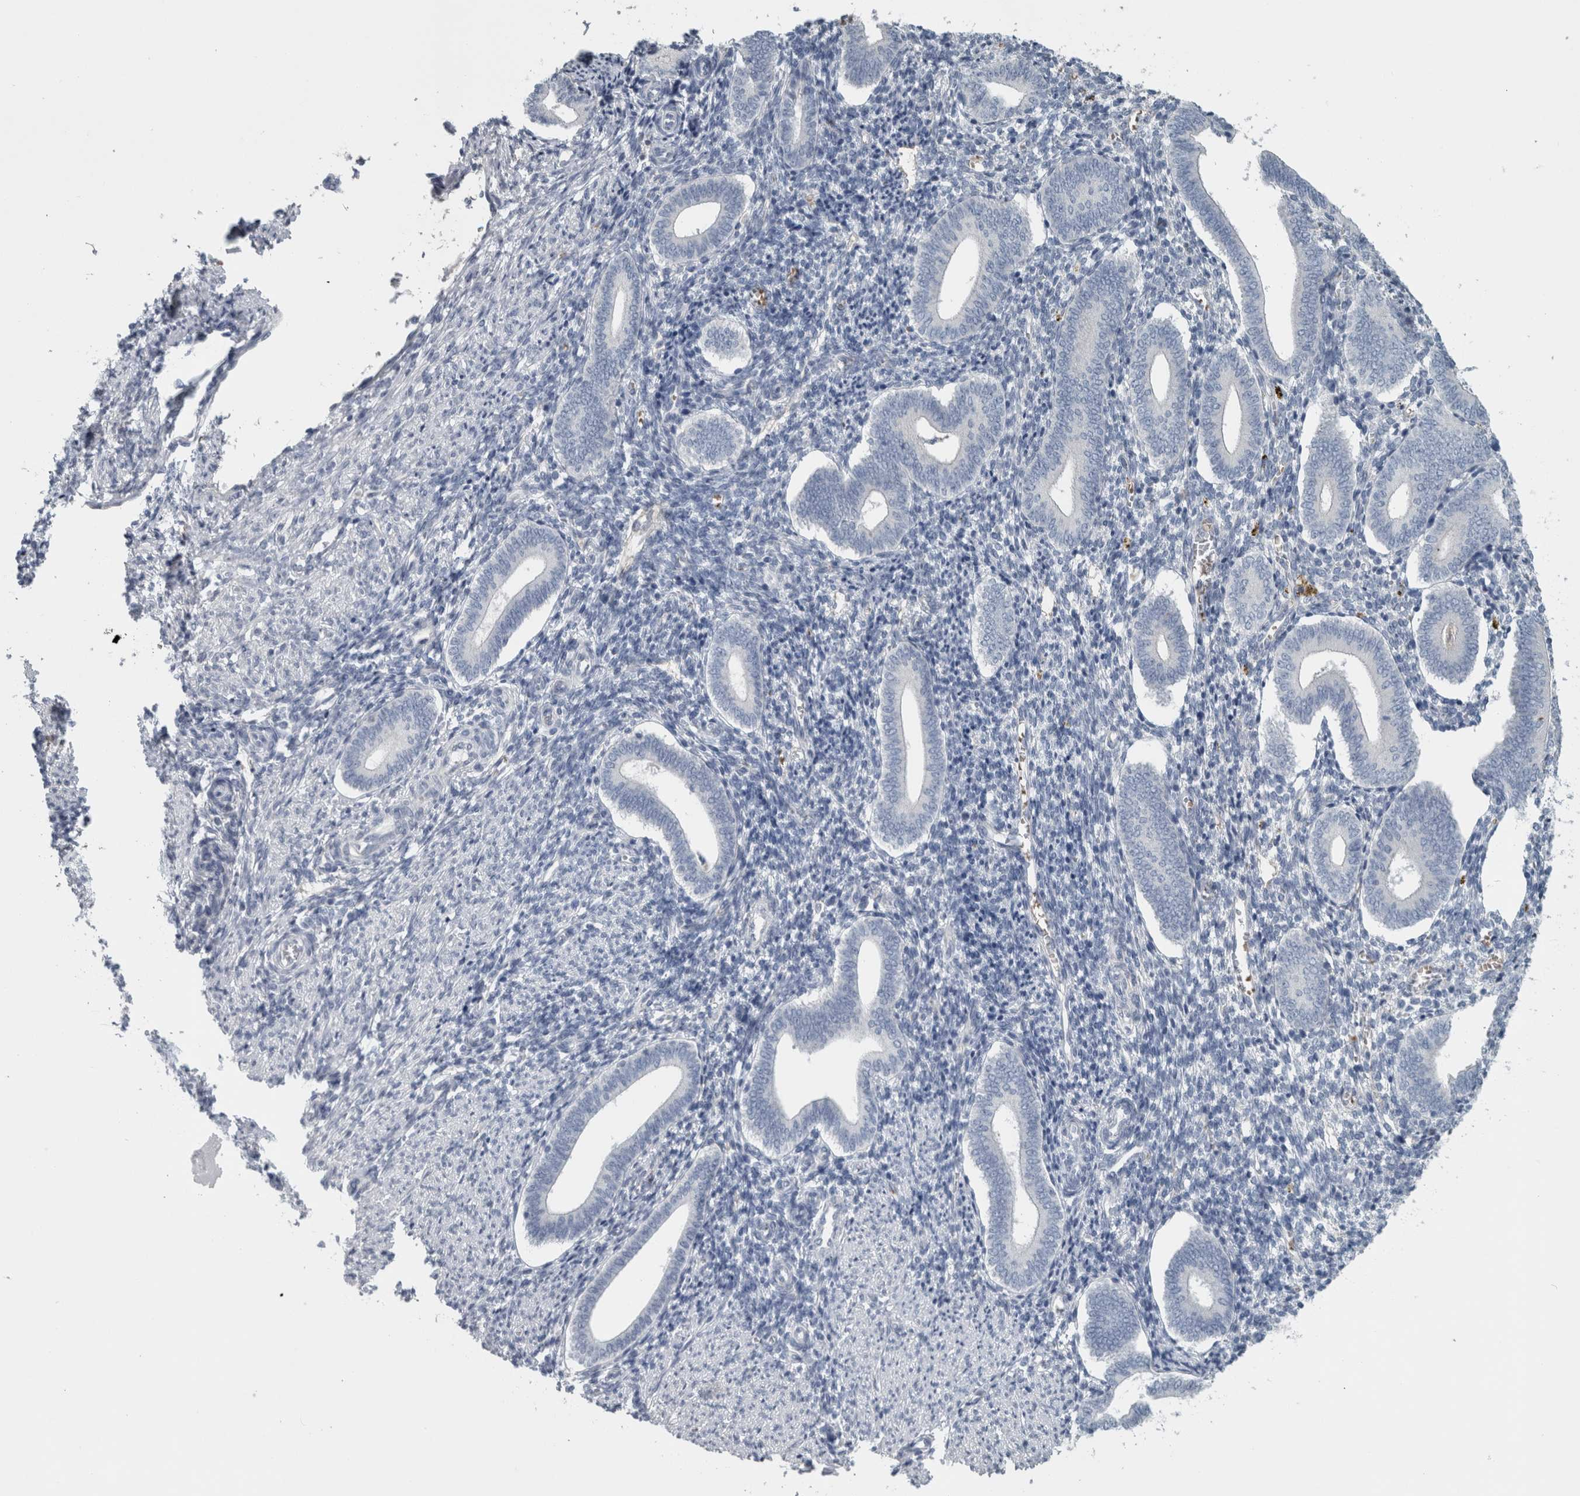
{"staining": {"intensity": "negative", "quantity": "none", "location": "none"}, "tissue": "endometrium", "cell_type": "Cells in endometrial stroma", "image_type": "normal", "snomed": [{"axis": "morphology", "description": "Normal tissue, NOS"}, {"axis": "topography", "description": "Uterus"}, {"axis": "topography", "description": "Endometrium"}], "caption": "Cells in endometrial stroma show no significant expression in normal endometrium. (DAB immunohistochemistry (IHC) visualized using brightfield microscopy, high magnification).", "gene": "SH3GL2", "patient": {"sex": "female", "age": 33}}